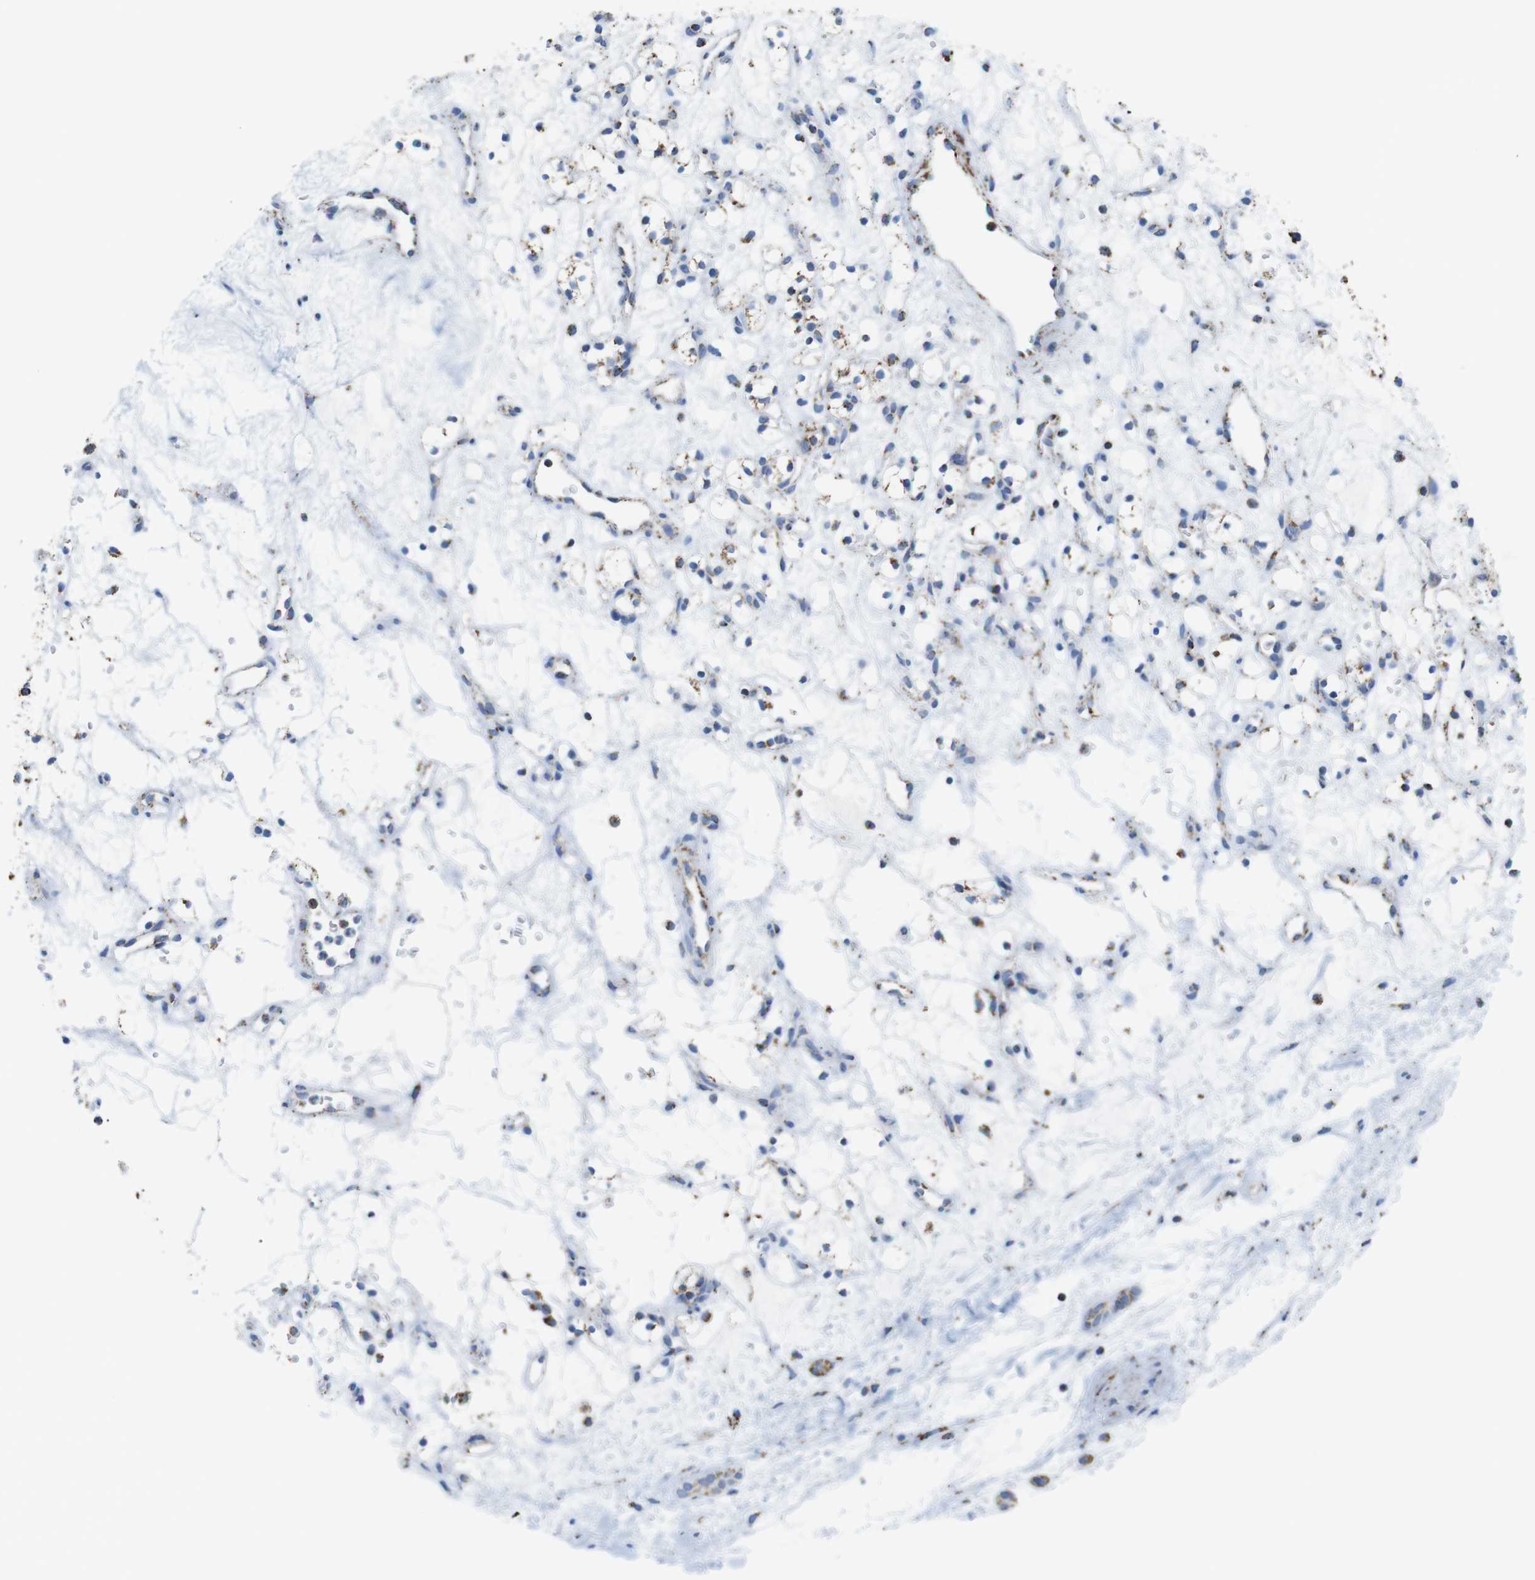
{"staining": {"intensity": "moderate", "quantity": "<25%", "location": "cytoplasmic/membranous"}, "tissue": "renal cancer", "cell_type": "Tumor cells", "image_type": "cancer", "snomed": [{"axis": "morphology", "description": "Adenocarcinoma, NOS"}, {"axis": "topography", "description": "Kidney"}], "caption": "Renal cancer stained for a protein (brown) reveals moderate cytoplasmic/membranous positive staining in approximately <25% of tumor cells.", "gene": "ATP5PO", "patient": {"sex": "female", "age": 60}}